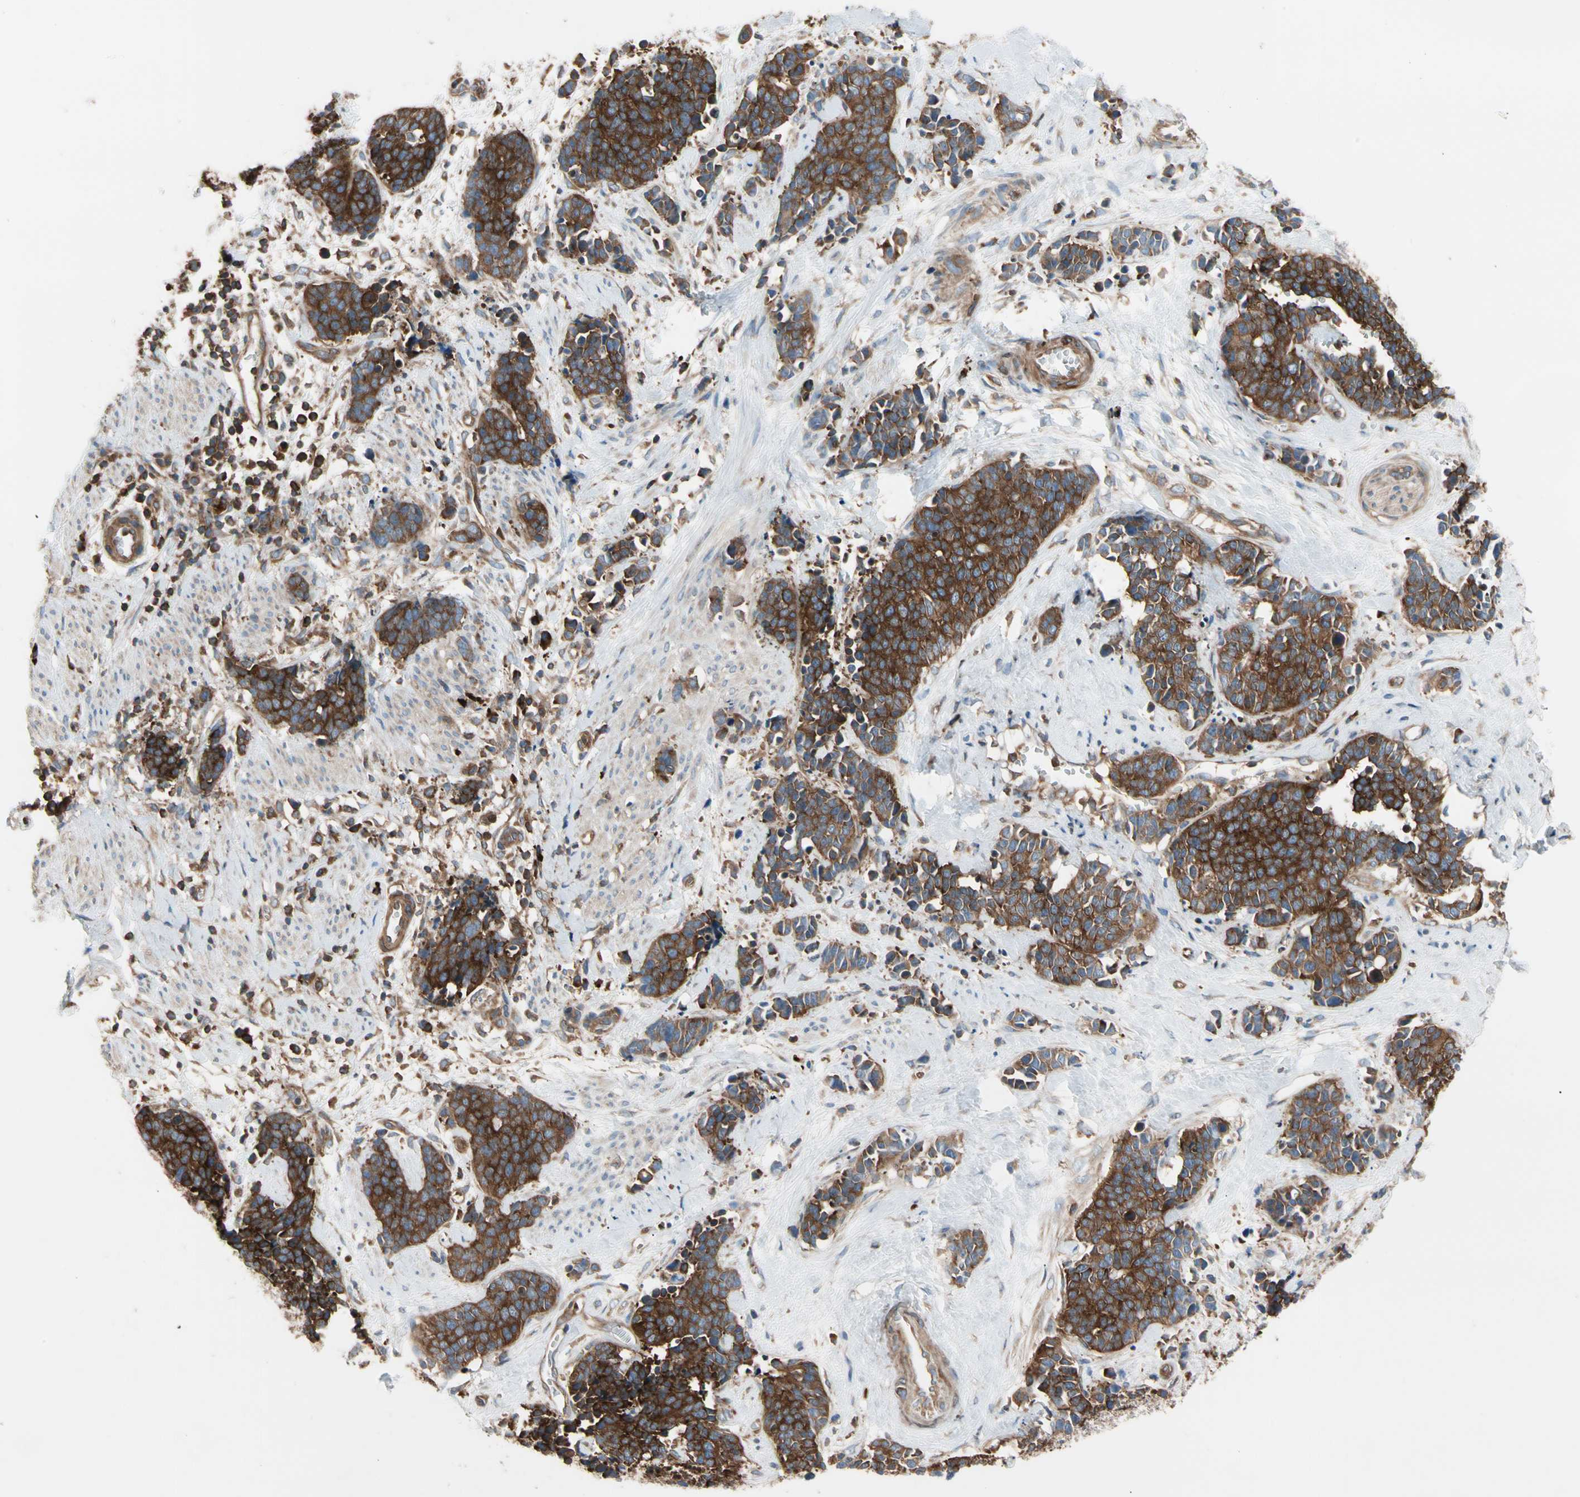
{"staining": {"intensity": "strong", "quantity": ">75%", "location": "cytoplasmic/membranous"}, "tissue": "cervical cancer", "cell_type": "Tumor cells", "image_type": "cancer", "snomed": [{"axis": "morphology", "description": "Squamous cell carcinoma, NOS"}, {"axis": "topography", "description": "Cervix"}], "caption": "Immunohistochemical staining of cervical cancer demonstrates strong cytoplasmic/membranous protein staining in approximately >75% of tumor cells. (Brightfield microscopy of DAB IHC at high magnification).", "gene": "ROCK1", "patient": {"sex": "female", "age": 35}}